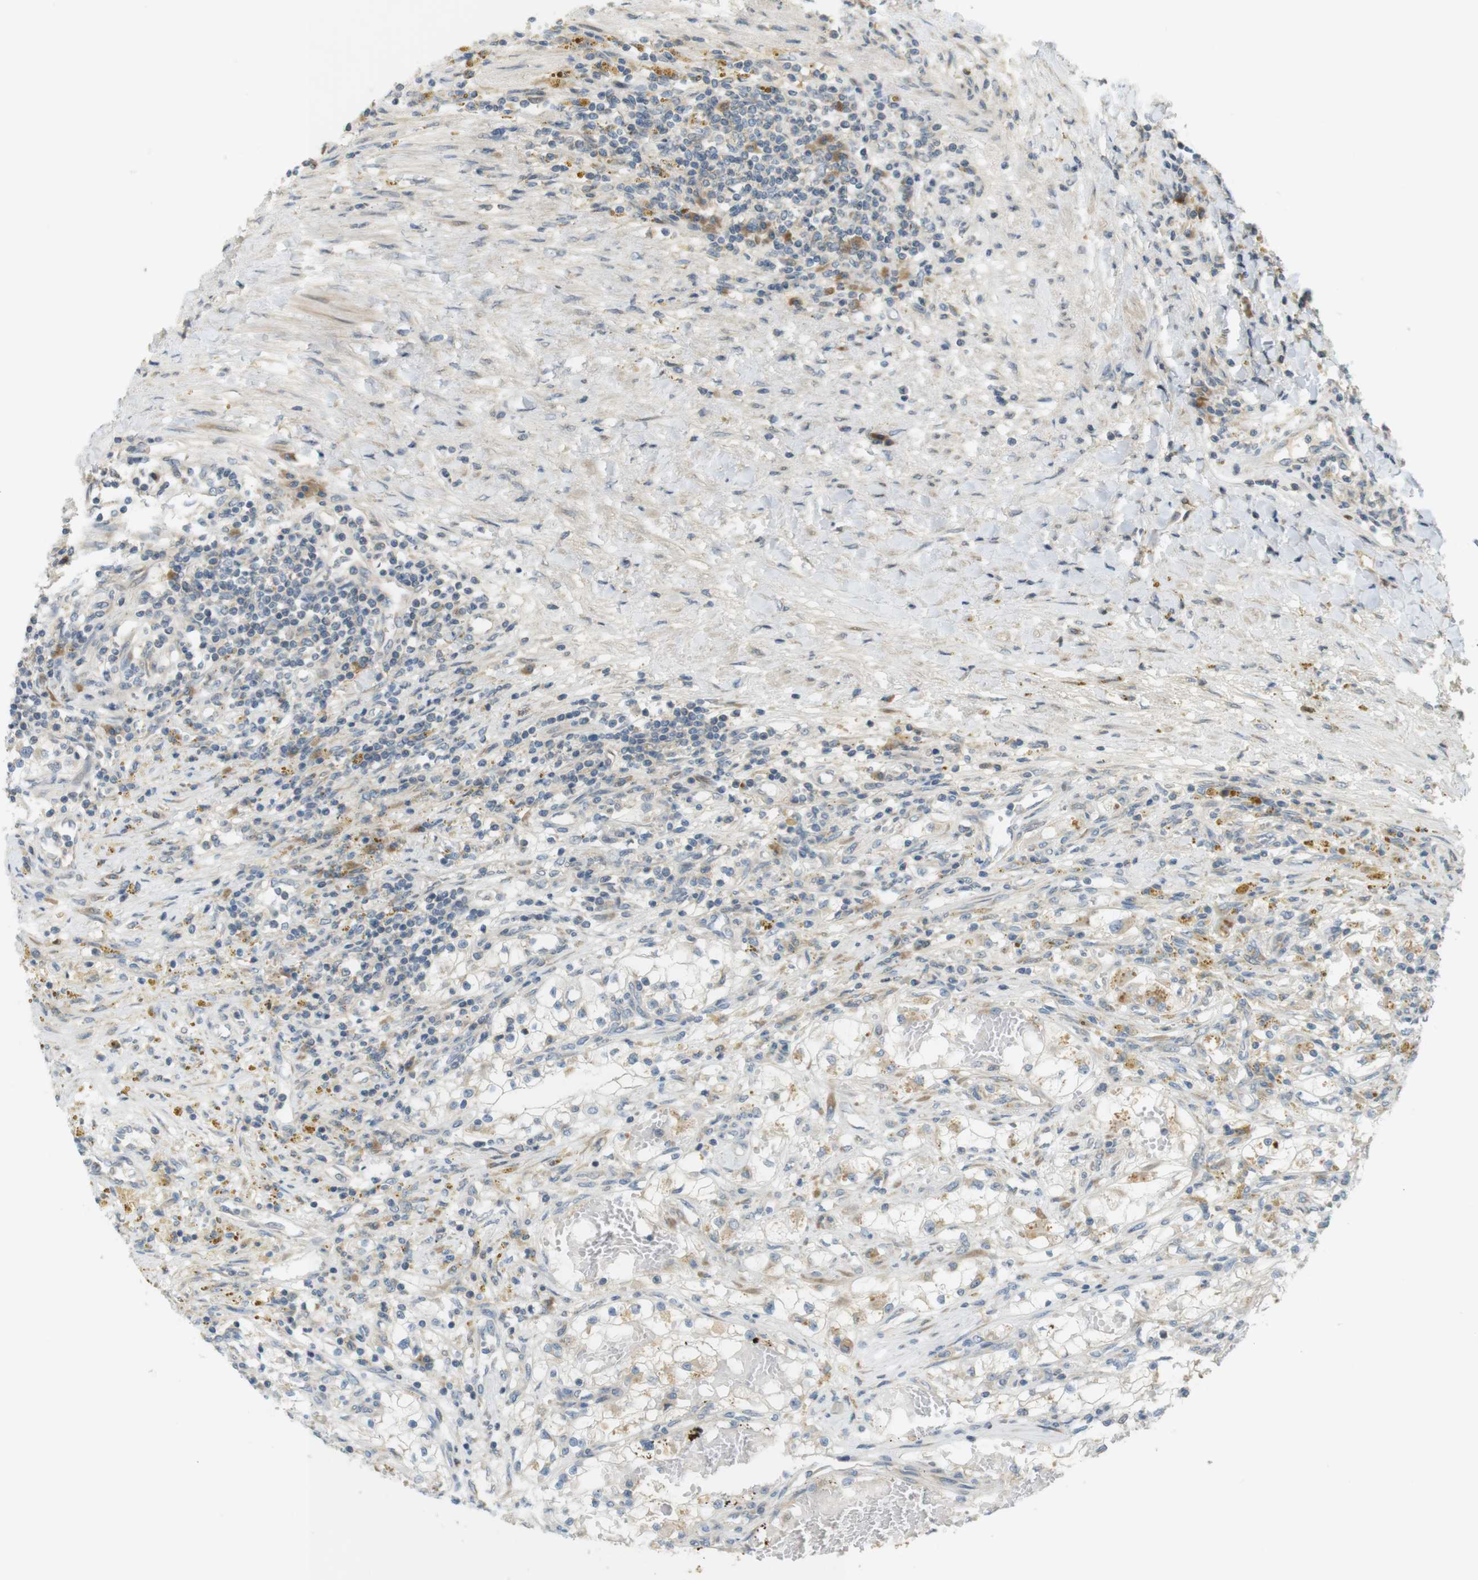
{"staining": {"intensity": "weak", "quantity": "25%-75%", "location": "cytoplasmic/membranous"}, "tissue": "renal cancer", "cell_type": "Tumor cells", "image_type": "cancer", "snomed": [{"axis": "morphology", "description": "Adenocarcinoma, NOS"}, {"axis": "topography", "description": "Kidney"}], "caption": "Immunohistochemistry (IHC) (DAB (3,3'-diaminobenzidine)) staining of renal cancer shows weak cytoplasmic/membranous protein staining in approximately 25%-75% of tumor cells.", "gene": "CLRN3", "patient": {"sex": "male", "age": 68}}